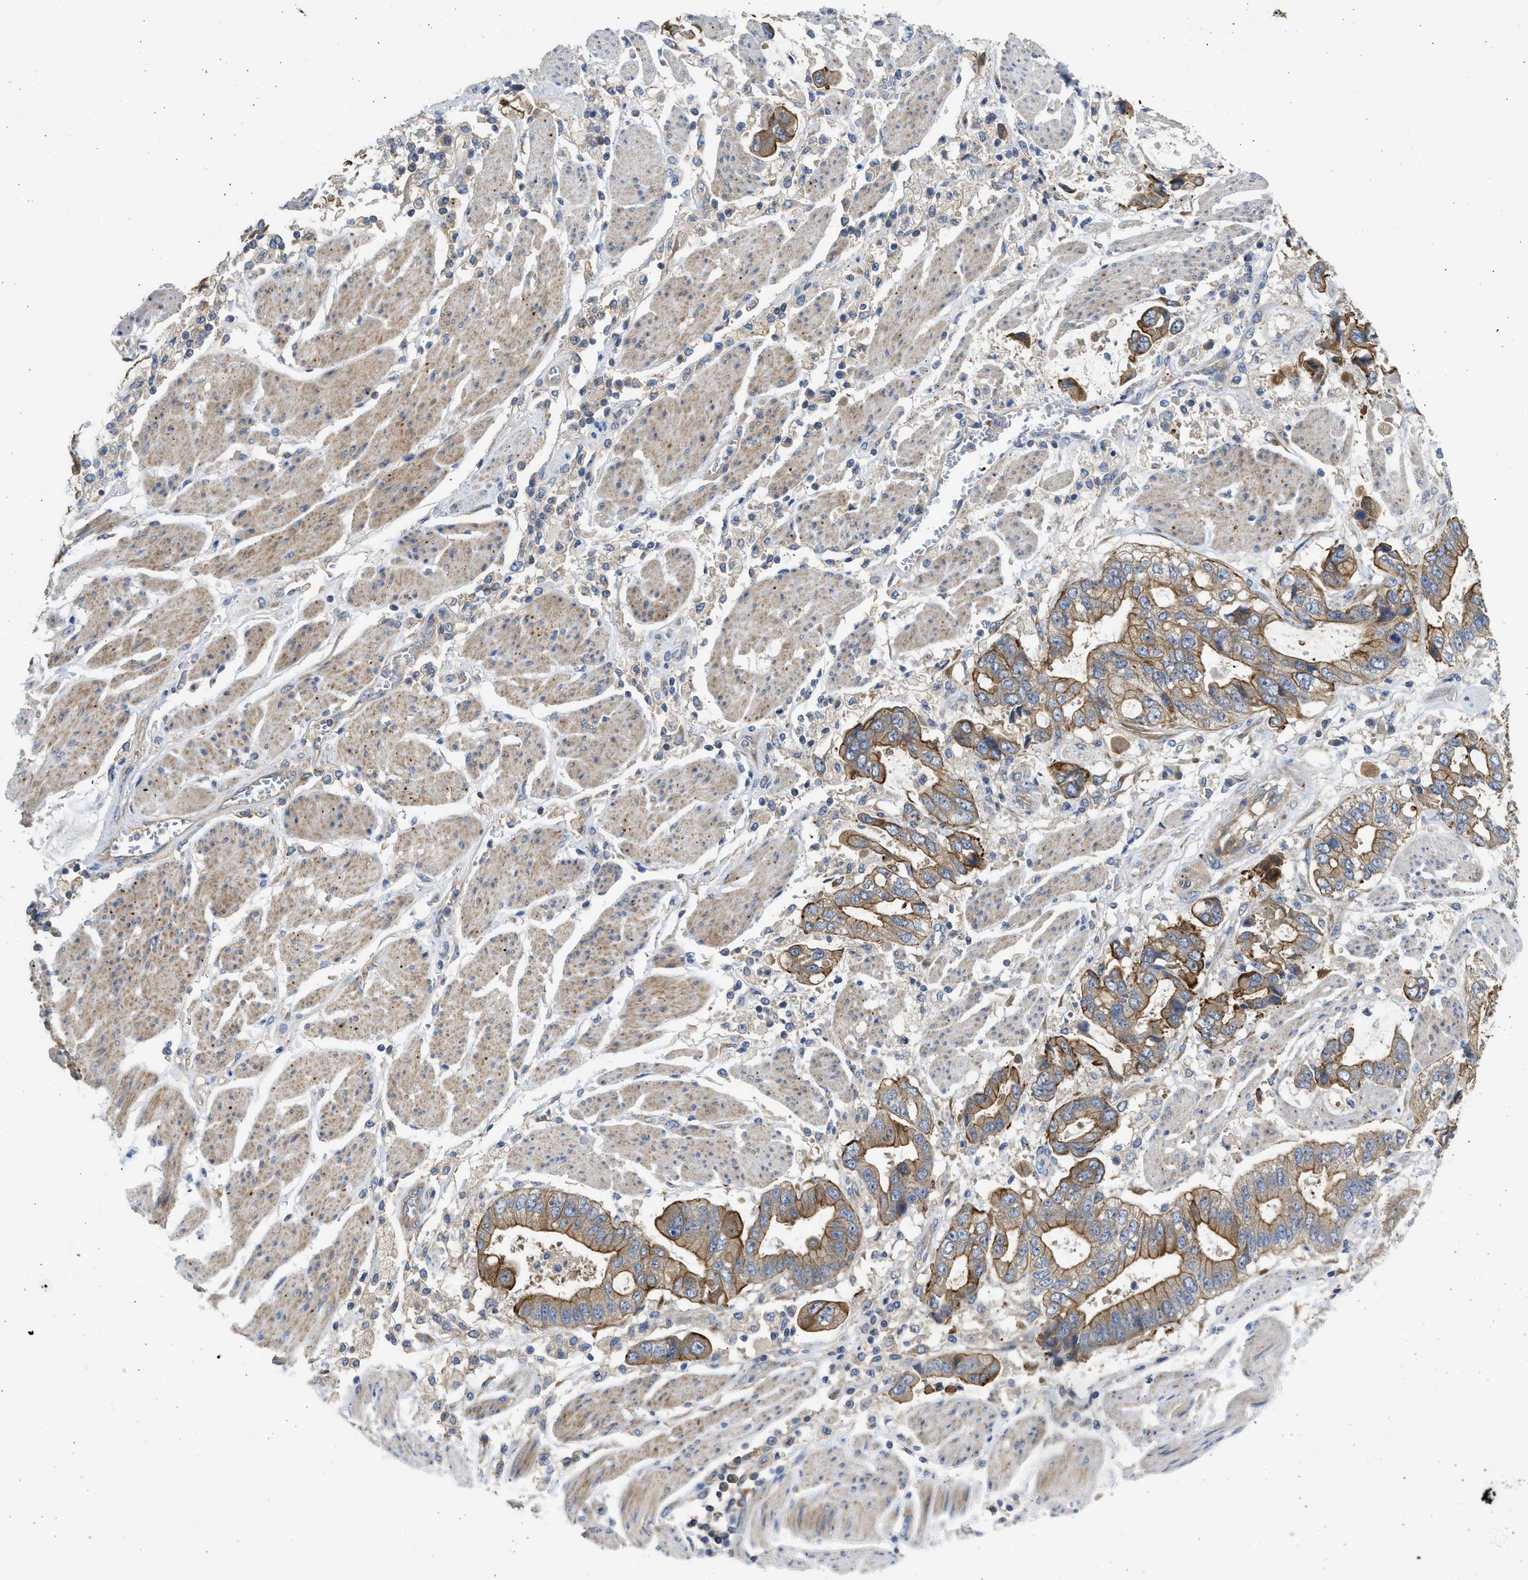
{"staining": {"intensity": "moderate", "quantity": ">75%", "location": "cytoplasmic/membranous"}, "tissue": "stomach cancer", "cell_type": "Tumor cells", "image_type": "cancer", "snomed": [{"axis": "morphology", "description": "Normal tissue, NOS"}, {"axis": "morphology", "description": "Adenocarcinoma, NOS"}, {"axis": "topography", "description": "Stomach"}], "caption": "Moderate cytoplasmic/membranous positivity is appreciated in about >75% of tumor cells in stomach cancer.", "gene": "CSRNP2", "patient": {"sex": "male", "age": 62}}